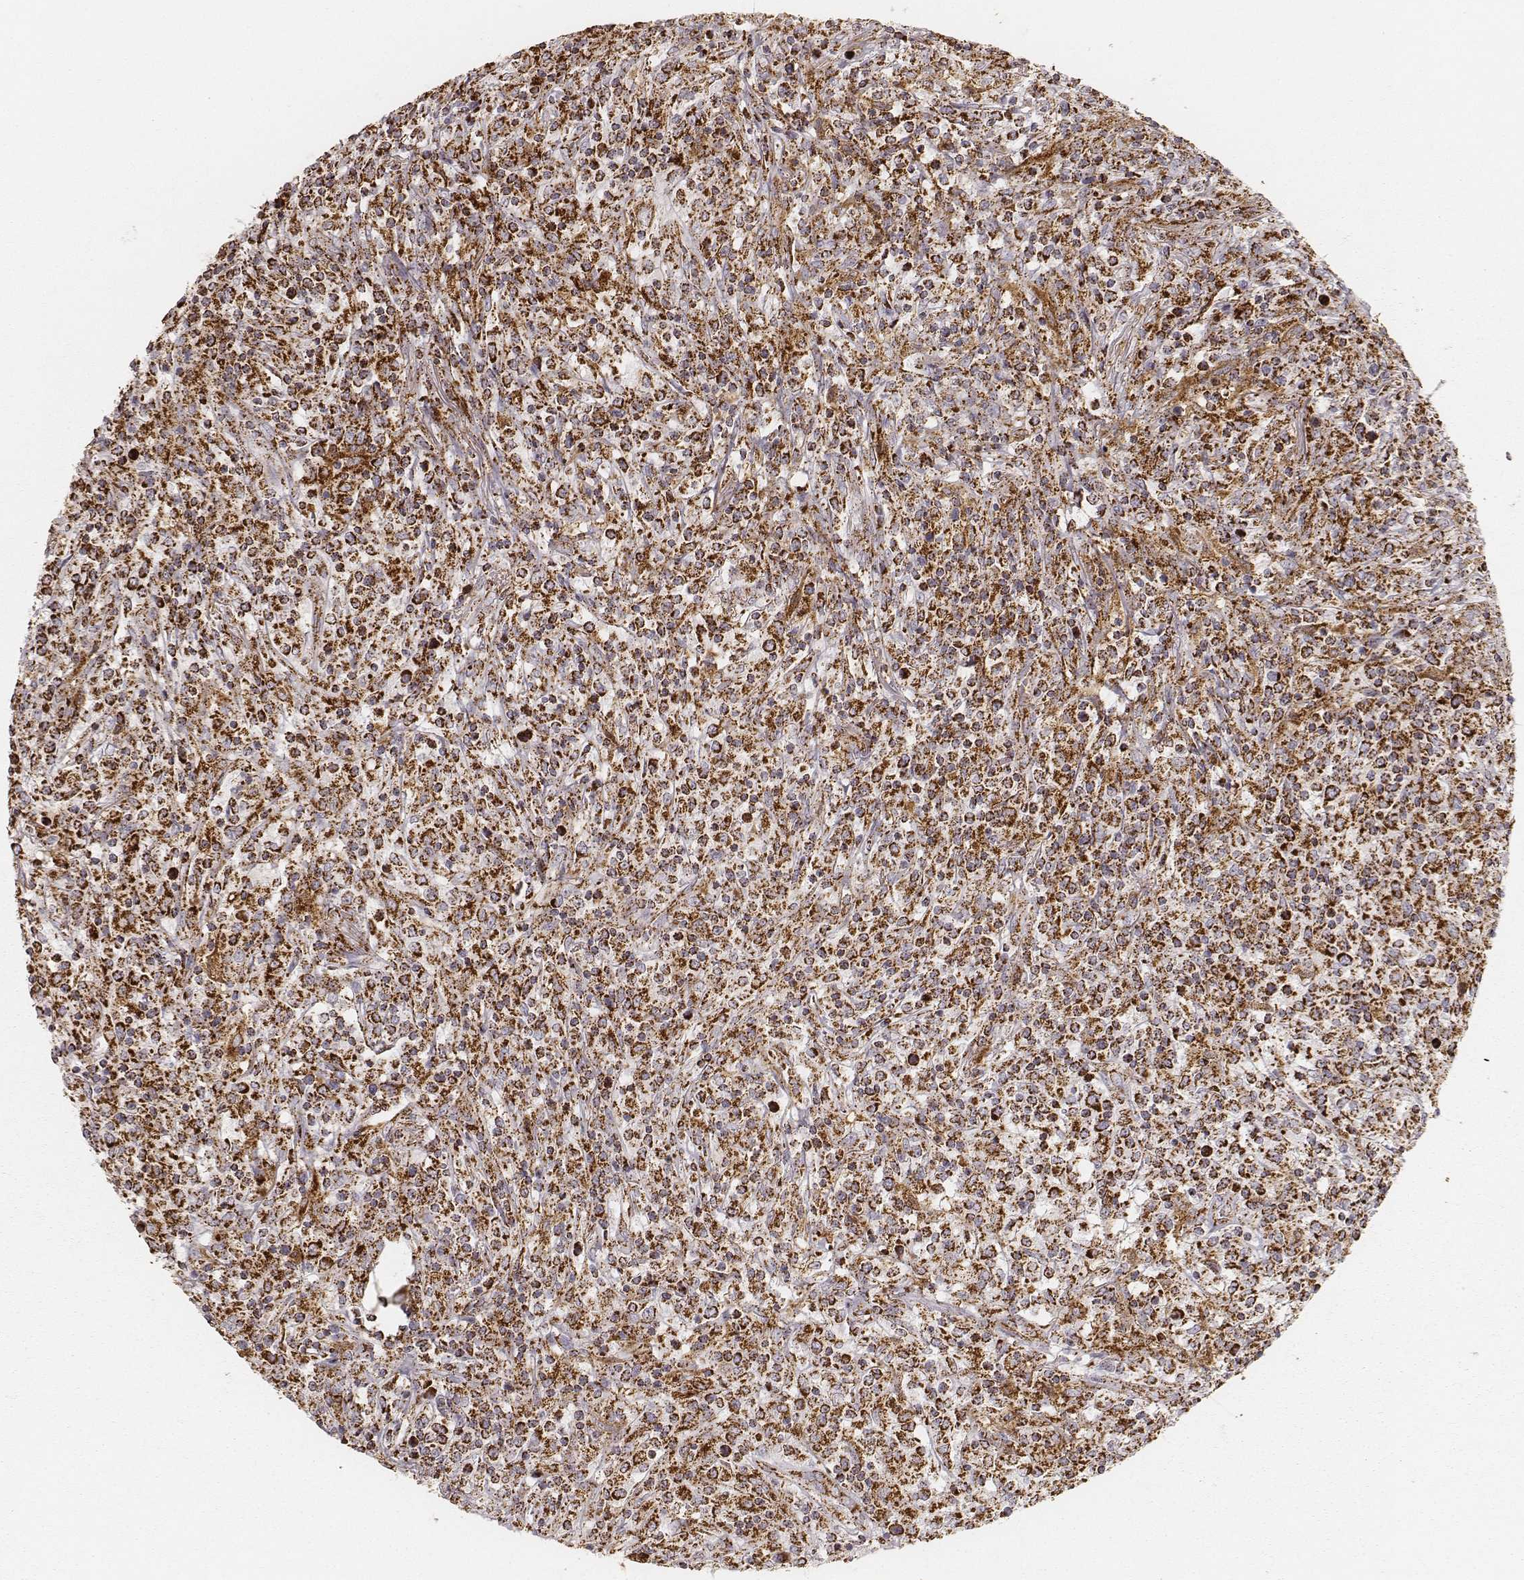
{"staining": {"intensity": "strong", "quantity": ">75%", "location": "cytoplasmic/membranous"}, "tissue": "lymphoma", "cell_type": "Tumor cells", "image_type": "cancer", "snomed": [{"axis": "morphology", "description": "Malignant lymphoma, non-Hodgkin's type, High grade"}, {"axis": "topography", "description": "Lung"}], "caption": "Lymphoma was stained to show a protein in brown. There is high levels of strong cytoplasmic/membranous positivity in approximately >75% of tumor cells. (DAB (3,3'-diaminobenzidine) IHC, brown staining for protein, blue staining for nuclei).", "gene": "CS", "patient": {"sex": "male", "age": 79}}